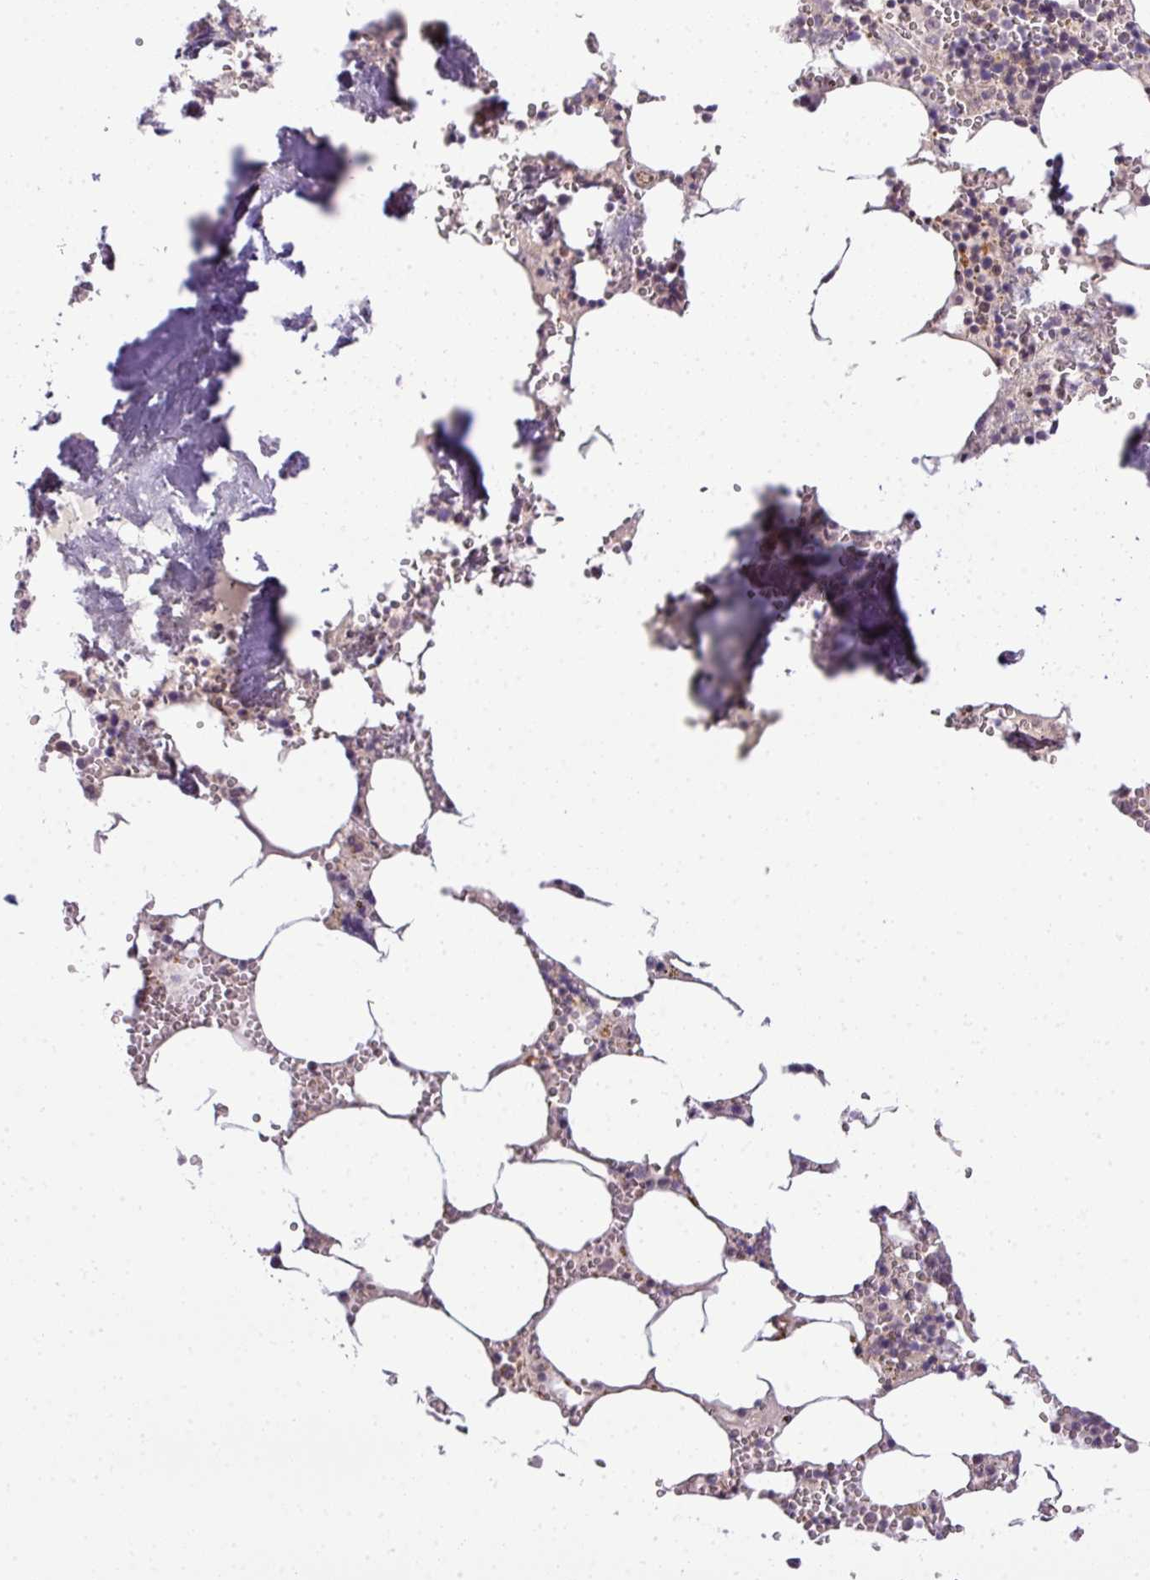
{"staining": {"intensity": "moderate", "quantity": "<25%", "location": "cytoplasmic/membranous"}, "tissue": "bone marrow", "cell_type": "Hematopoietic cells", "image_type": "normal", "snomed": [{"axis": "morphology", "description": "Normal tissue, NOS"}, {"axis": "topography", "description": "Bone marrow"}], "caption": "Immunohistochemical staining of normal human bone marrow shows low levels of moderate cytoplasmic/membranous staining in approximately <25% of hematopoietic cells. (Stains: DAB in brown, nuclei in blue, Microscopy: brightfield microscopy at high magnification).", "gene": "C1orf226", "patient": {"sex": "male", "age": 54}}